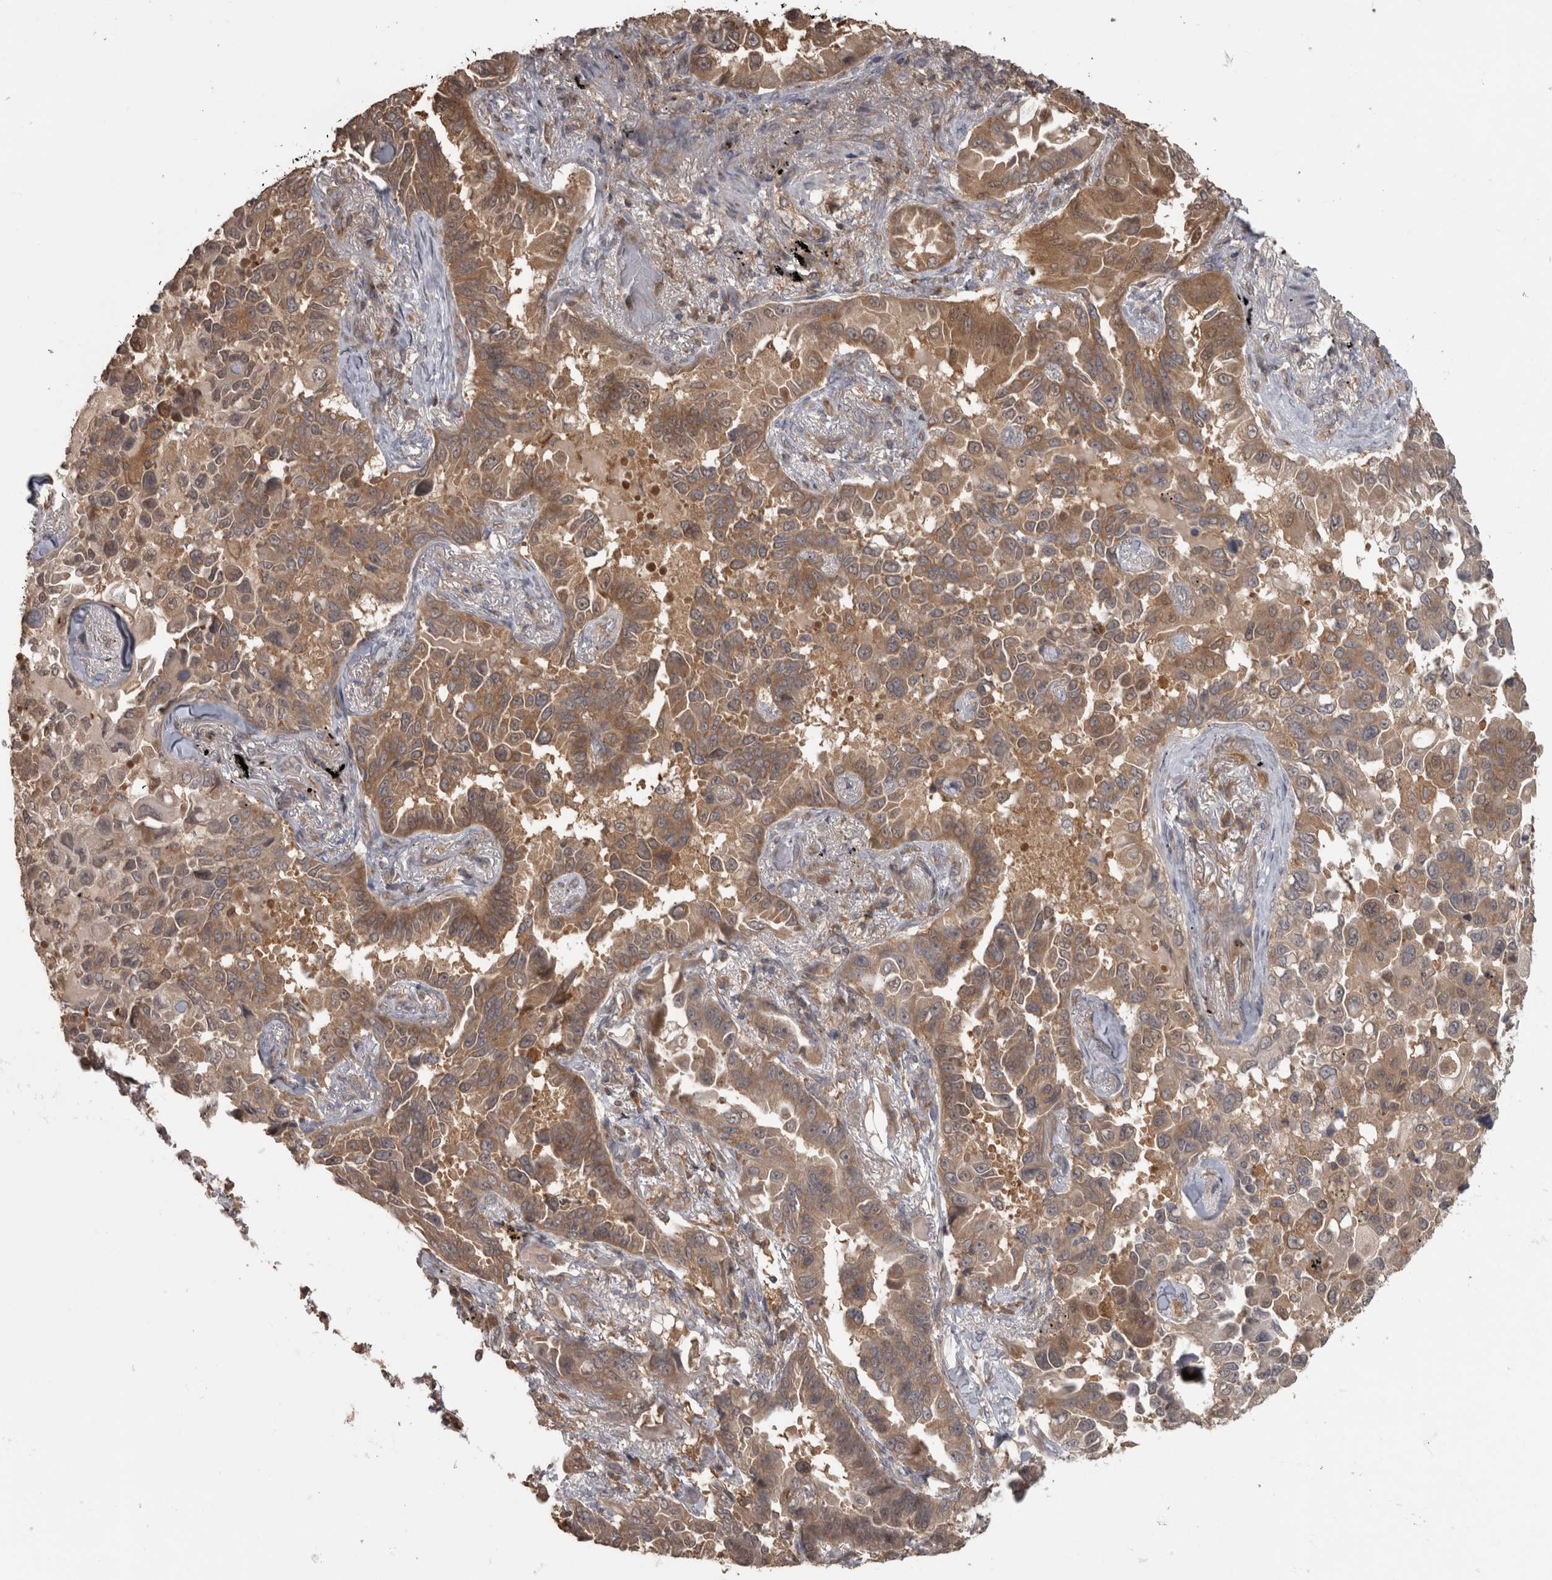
{"staining": {"intensity": "moderate", "quantity": ">75%", "location": "cytoplasmic/membranous"}, "tissue": "lung cancer", "cell_type": "Tumor cells", "image_type": "cancer", "snomed": [{"axis": "morphology", "description": "Adenocarcinoma, NOS"}, {"axis": "topography", "description": "Lung"}], "caption": "The photomicrograph reveals a brown stain indicating the presence of a protein in the cytoplasmic/membranous of tumor cells in lung cancer.", "gene": "MICU3", "patient": {"sex": "female", "age": 67}}